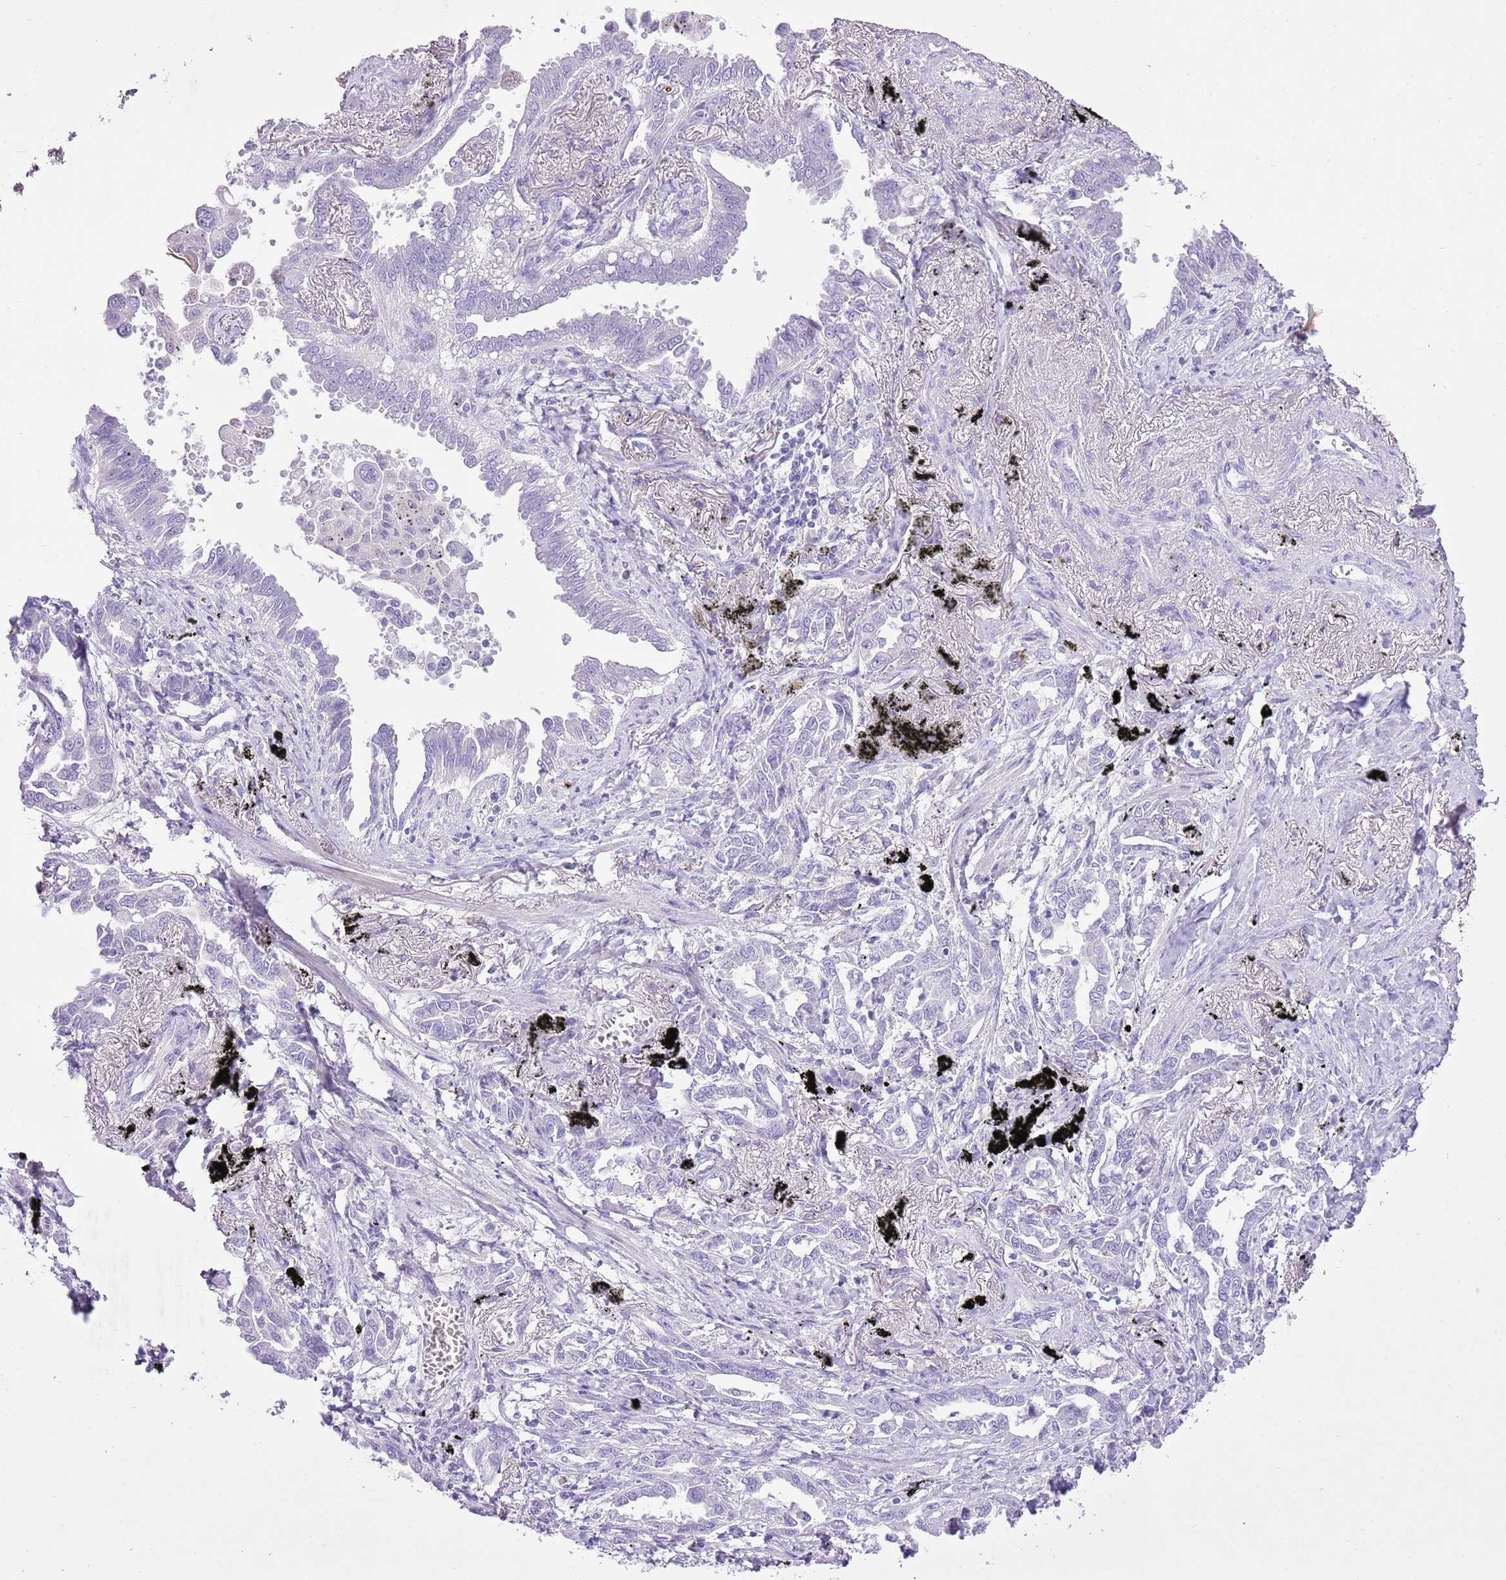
{"staining": {"intensity": "negative", "quantity": "none", "location": "none"}, "tissue": "lung cancer", "cell_type": "Tumor cells", "image_type": "cancer", "snomed": [{"axis": "morphology", "description": "Adenocarcinoma, NOS"}, {"axis": "topography", "description": "Lung"}], "caption": "Adenocarcinoma (lung) was stained to show a protein in brown. There is no significant positivity in tumor cells. (Brightfield microscopy of DAB immunohistochemistry (IHC) at high magnification).", "gene": "XPO7", "patient": {"sex": "male", "age": 67}}